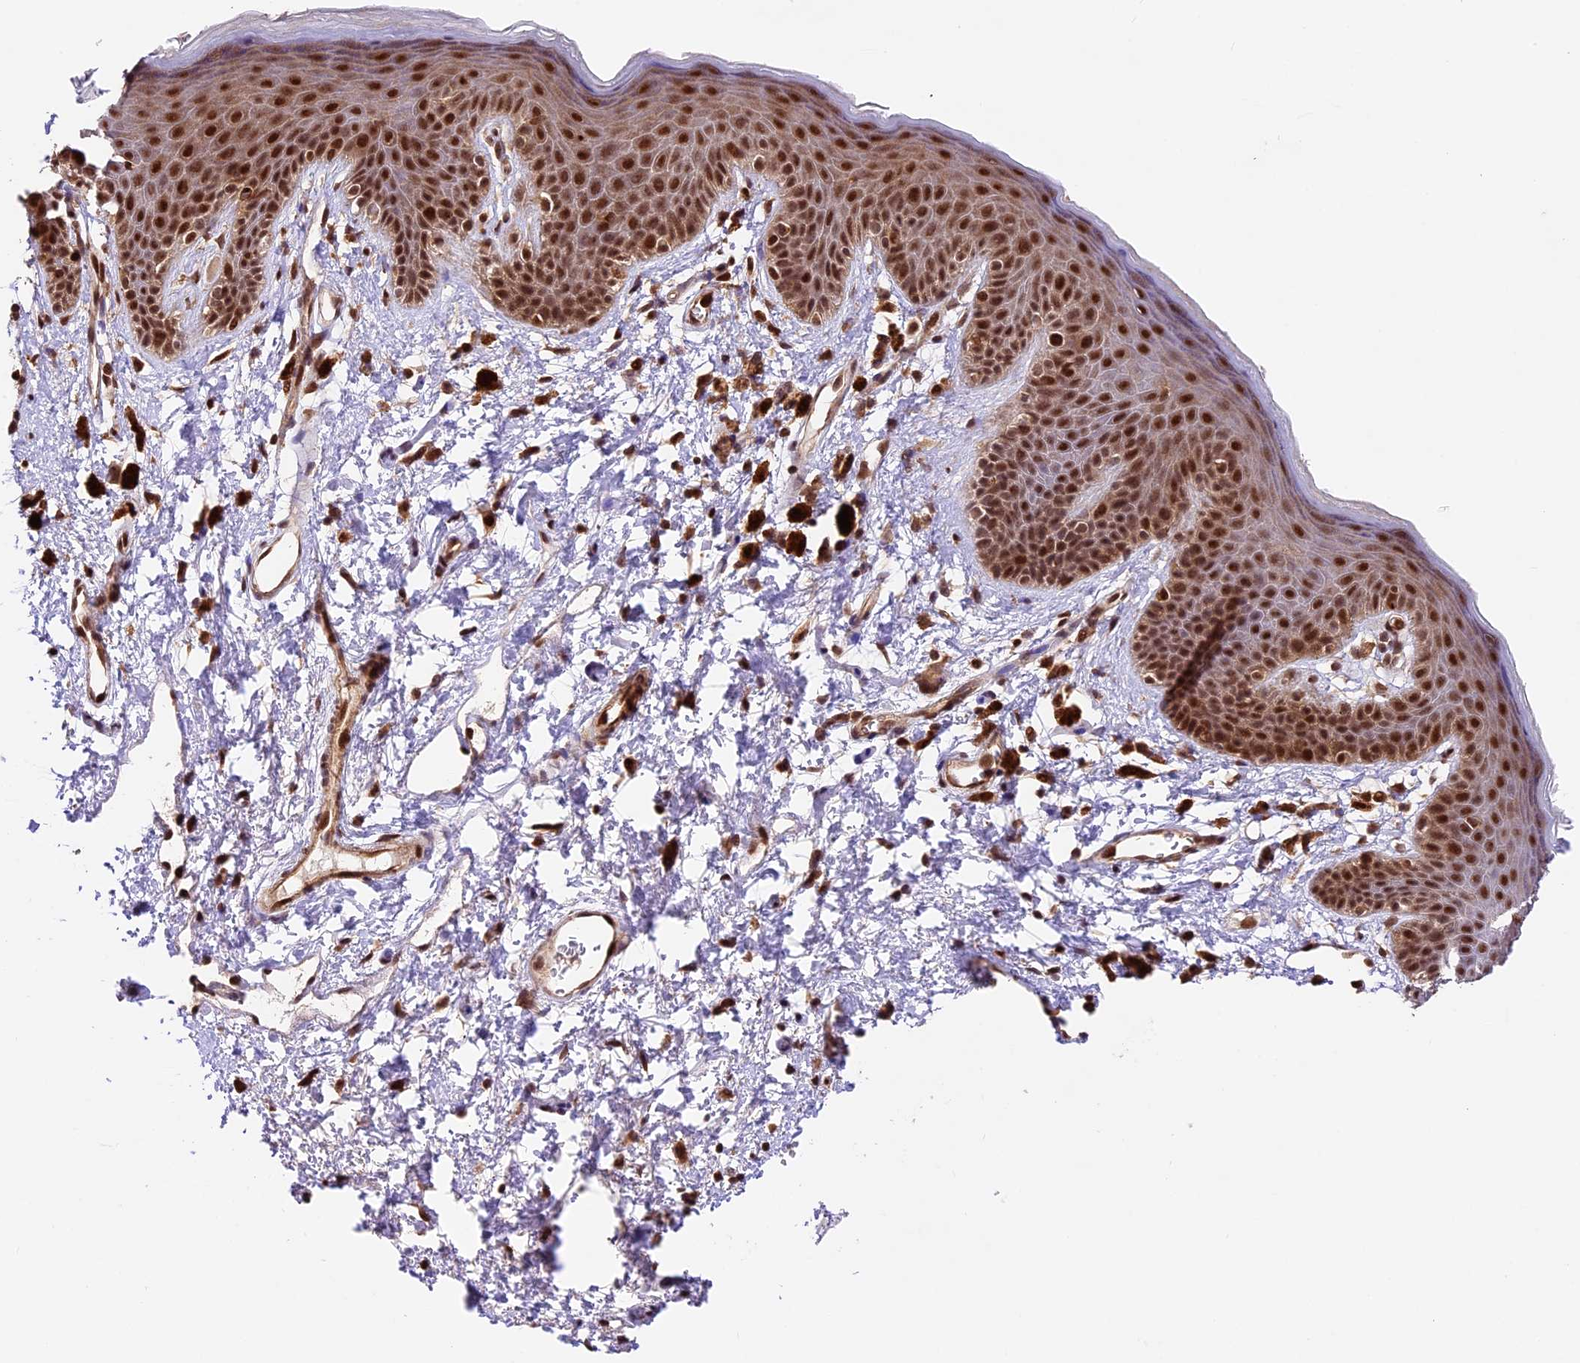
{"staining": {"intensity": "strong", "quantity": ">75%", "location": "nuclear"}, "tissue": "skin", "cell_type": "Epidermal cells", "image_type": "normal", "snomed": [{"axis": "morphology", "description": "Normal tissue, NOS"}, {"axis": "topography", "description": "Anal"}], "caption": "Immunohistochemistry (IHC) staining of normal skin, which reveals high levels of strong nuclear staining in approximately >75% of epidermal cells indicating strong nuclear protein expression. The staining was performed using DAB (brown) for protein detection and nuclei were counterstained in hematoxylin (blue).", "gene": "DHX38", "patient": {"sex": "female", "age": 46}}